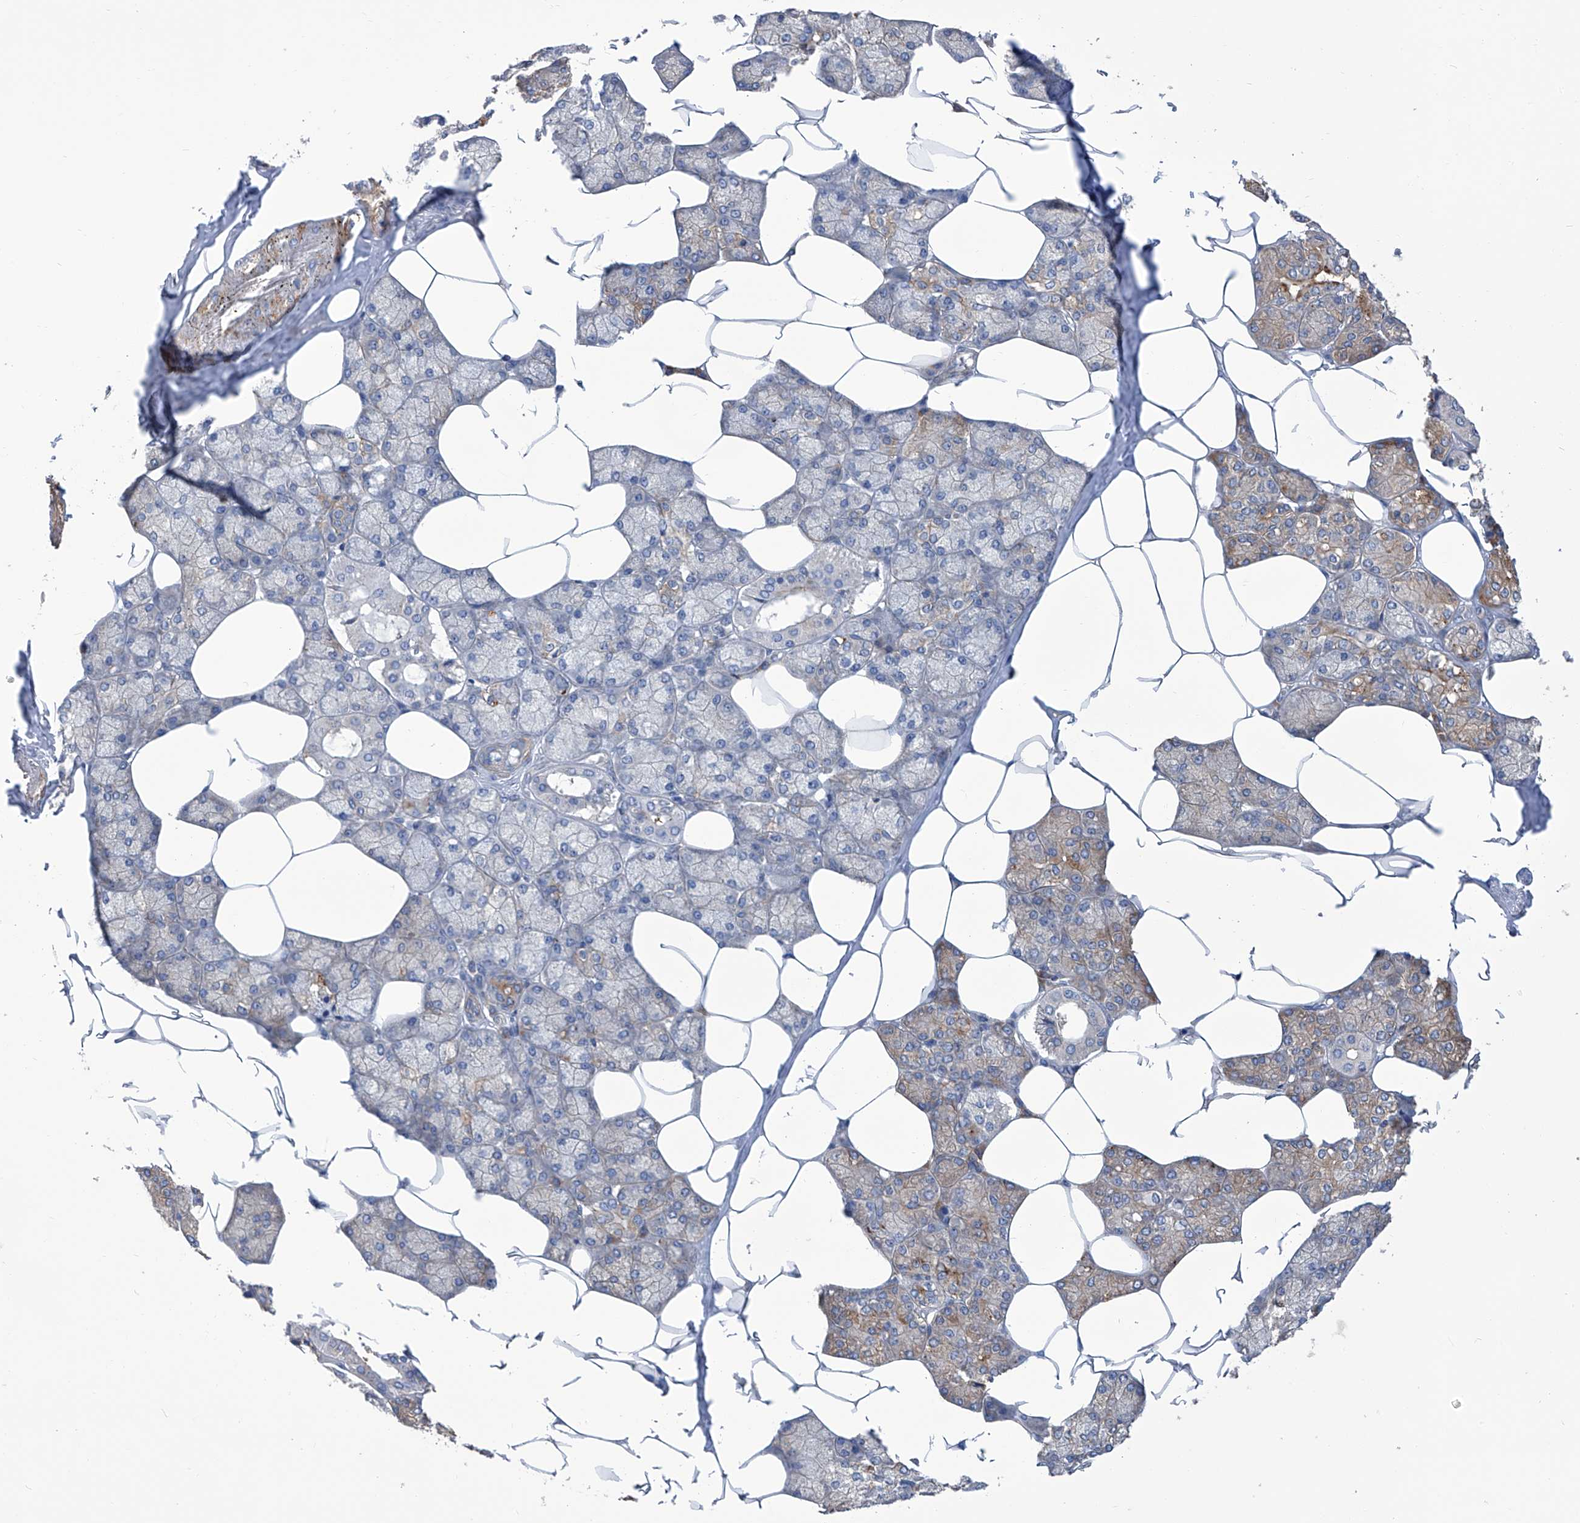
{"staining": {"intensity": "weak", "quantity": "<25%", "location": "cytoplasmic/membranous"}, "tissue": "salivary gland", "cell_type": "Glandular cells", "image_type": "normal", "snomed": [{"axis": "morphology", "description": "Normal tissue, NOS"}, {"axis": "topography", "description": "Salivary gland"}], "caption": "Photomicrograph shows no protein expression in glandular cells of normal salivary gland. The staining is performed using DAB brown chromogen with nuclei counter-stained in using hematoxylin.", "gene": "SMS", "patient": {"sex": "male", "age": 62}}